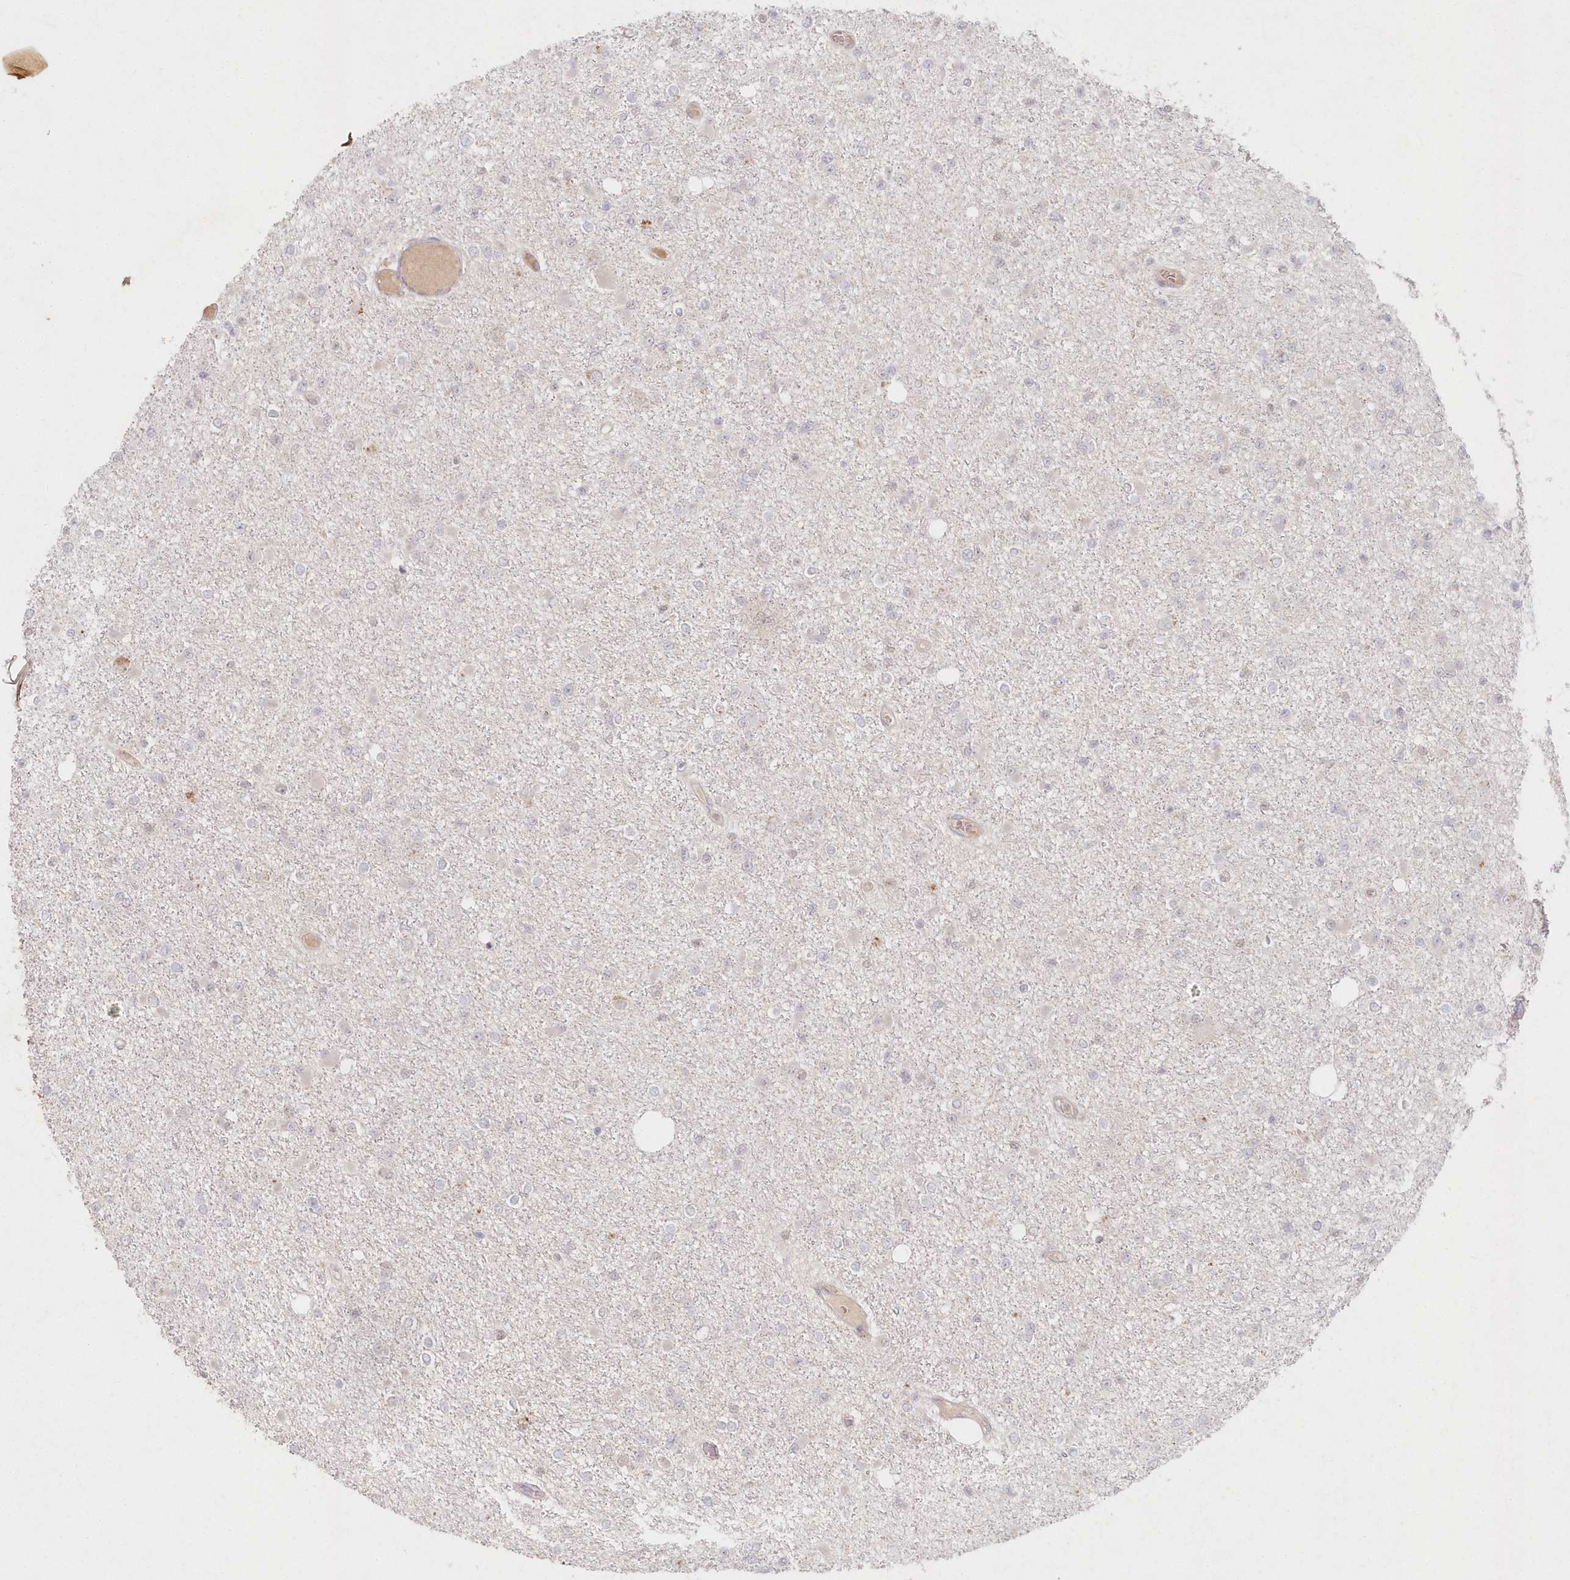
{"staining": {"intensity": "negative", "quantity": "none", "location": "none"}, "tissue": "glioma", "cell_type": "Tumor cells", "image_type": "cancer", "snomed": [{"axis": "morphology", "description": "Glioma, malignant, Low grade"}, {"axis": "topography", "description": "Brain"}], "caption": "Glioma stained for a protein using IHC demonstrates no staining tumor cells.", "gene": "ASCC1", "patient": {"sex": "female", "age": 22}}